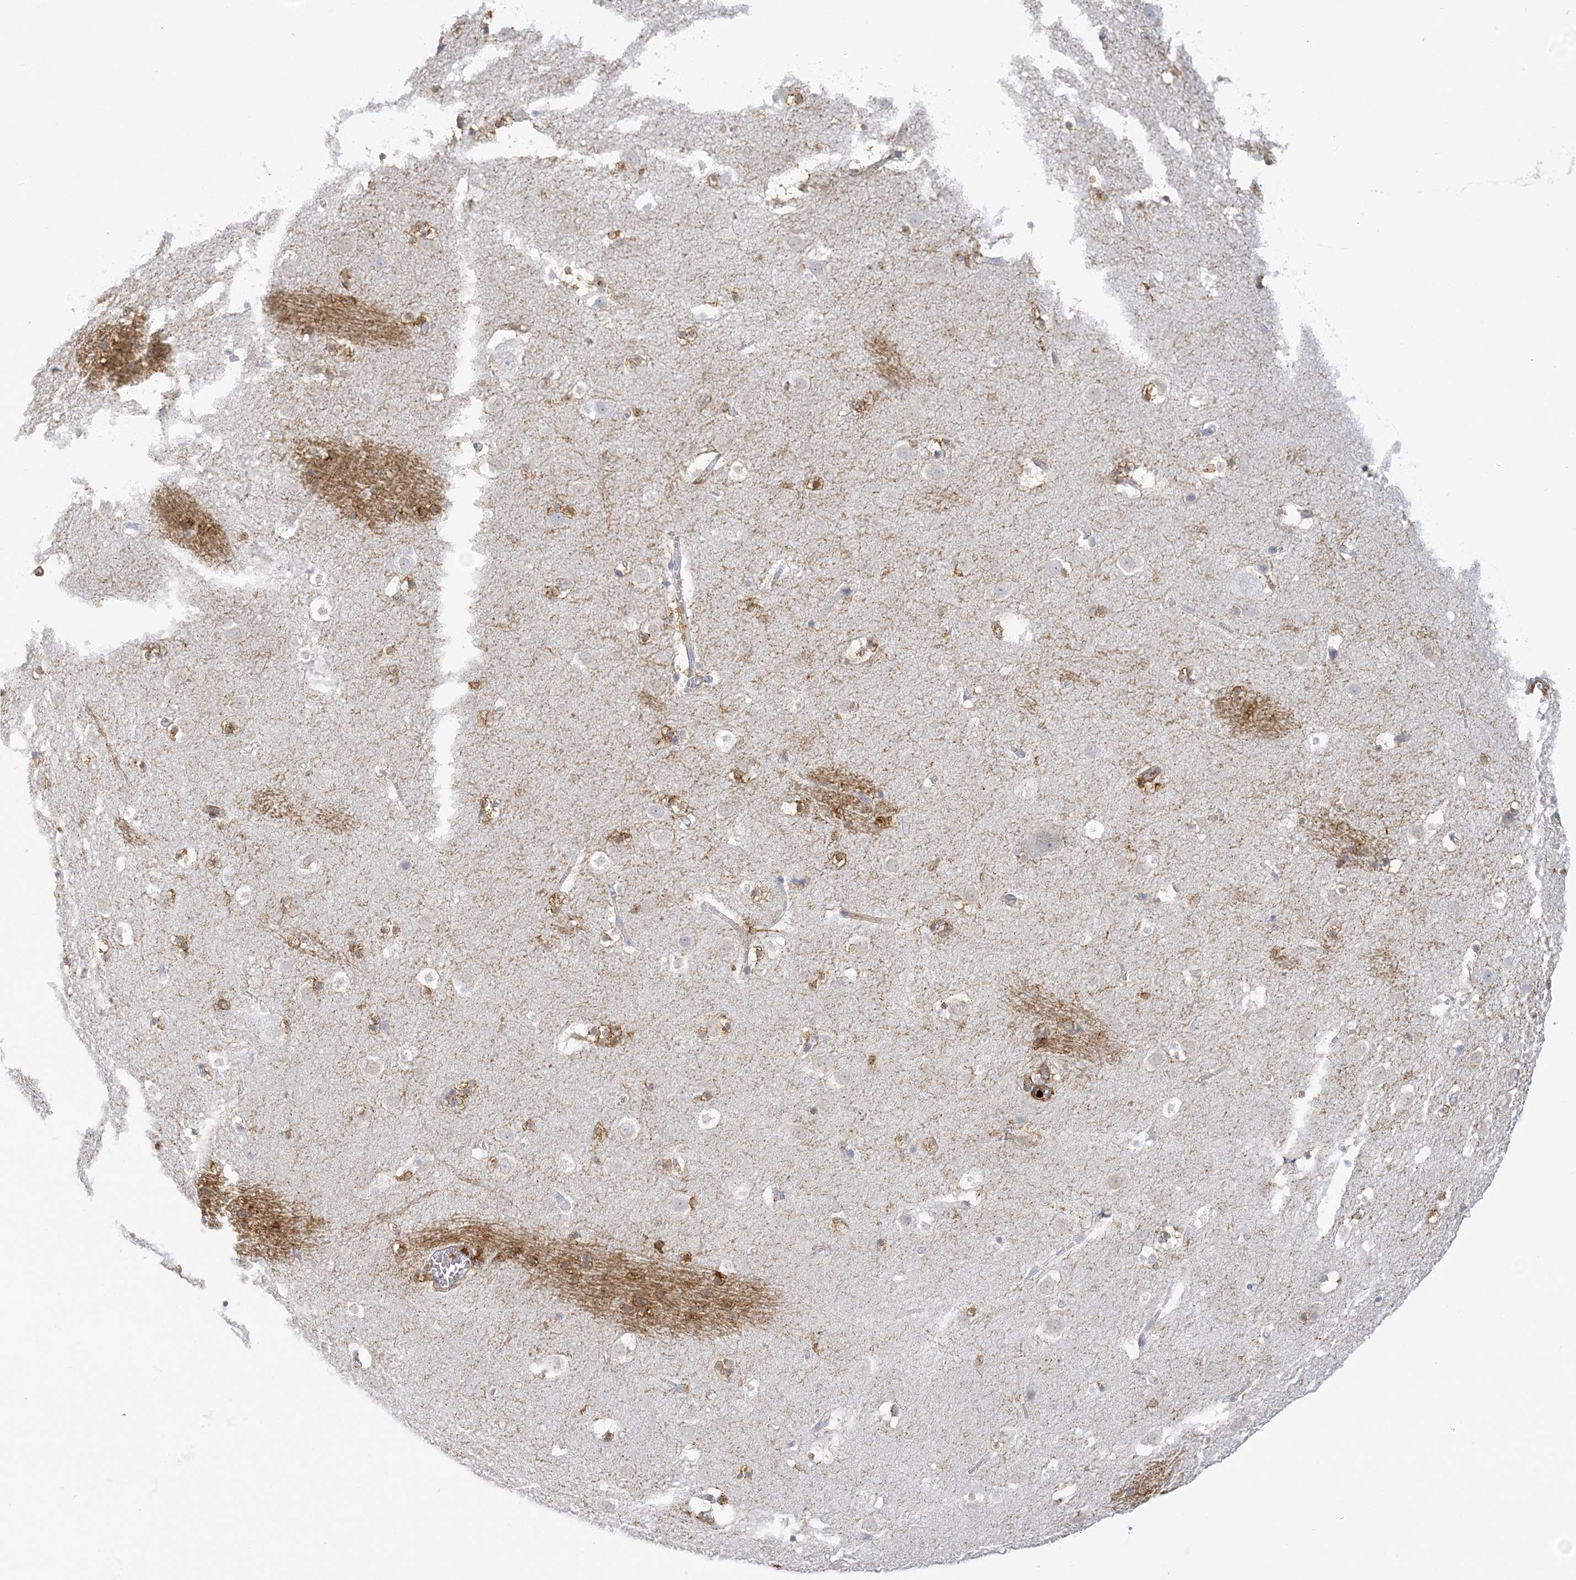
{"staining": {"intensity": "weak", "quantity": "<25%", "location": "cytoplasmic/membranous"}, "tissue": "caudate", "cell_type": "Glial cells", "image_type": "normal", "snomed": [{"axis": "morphology", "description": "Normal tissue, NOS"}, {"axis": "topography", "description": "Lateral ventricle wall"}], "caption": "This is an IHC histopathology image of unremarkable human caudate. There is no expression in glial cells.", "gene": "ICMT", "patient": {"sex": "male", "age": 45}}